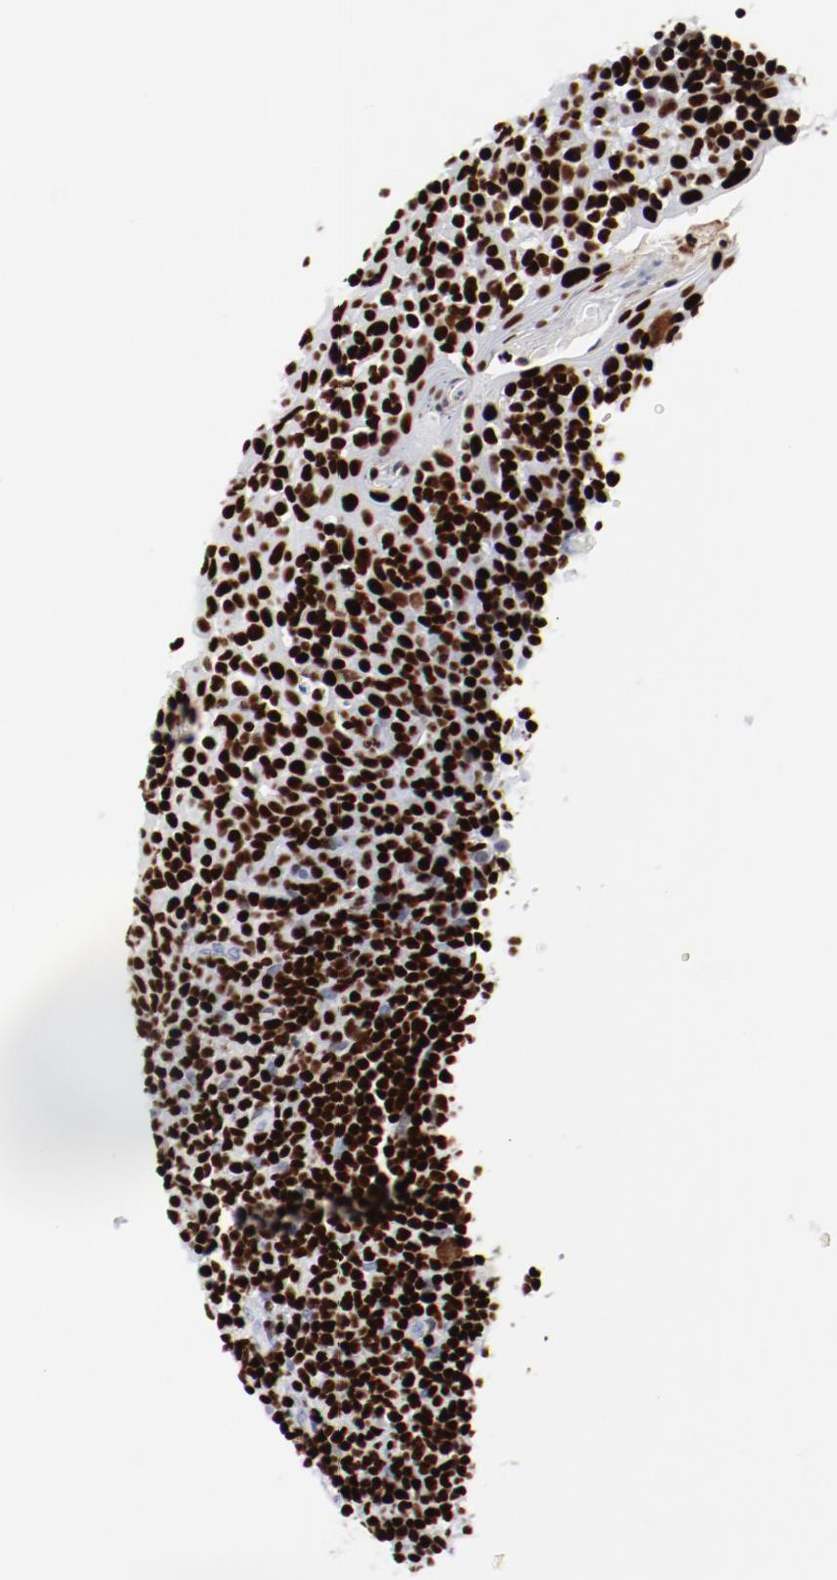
{"staining": {"intensity": "strong", "quantity": ">75%", "location": "nuclear"}, "tissue": "tonsil", "cell_type": "Germinal center cells", "image_type": "normal", "snomed": [{"axis": "morphology", "description": "Normal tissue, NOS"}, {"axis": "topography", "description": "Tonsil"}], "caption": "Immunohistochemical staining of normal tonsil exhibits >75% levels of strong nuclear protein staining in about >75% of germinal center cells. (Brightfield microscopy of DAB IHC at high magnification).", "gene": "SMARCC2", "patient": {"sex": "female", "age": 40}}